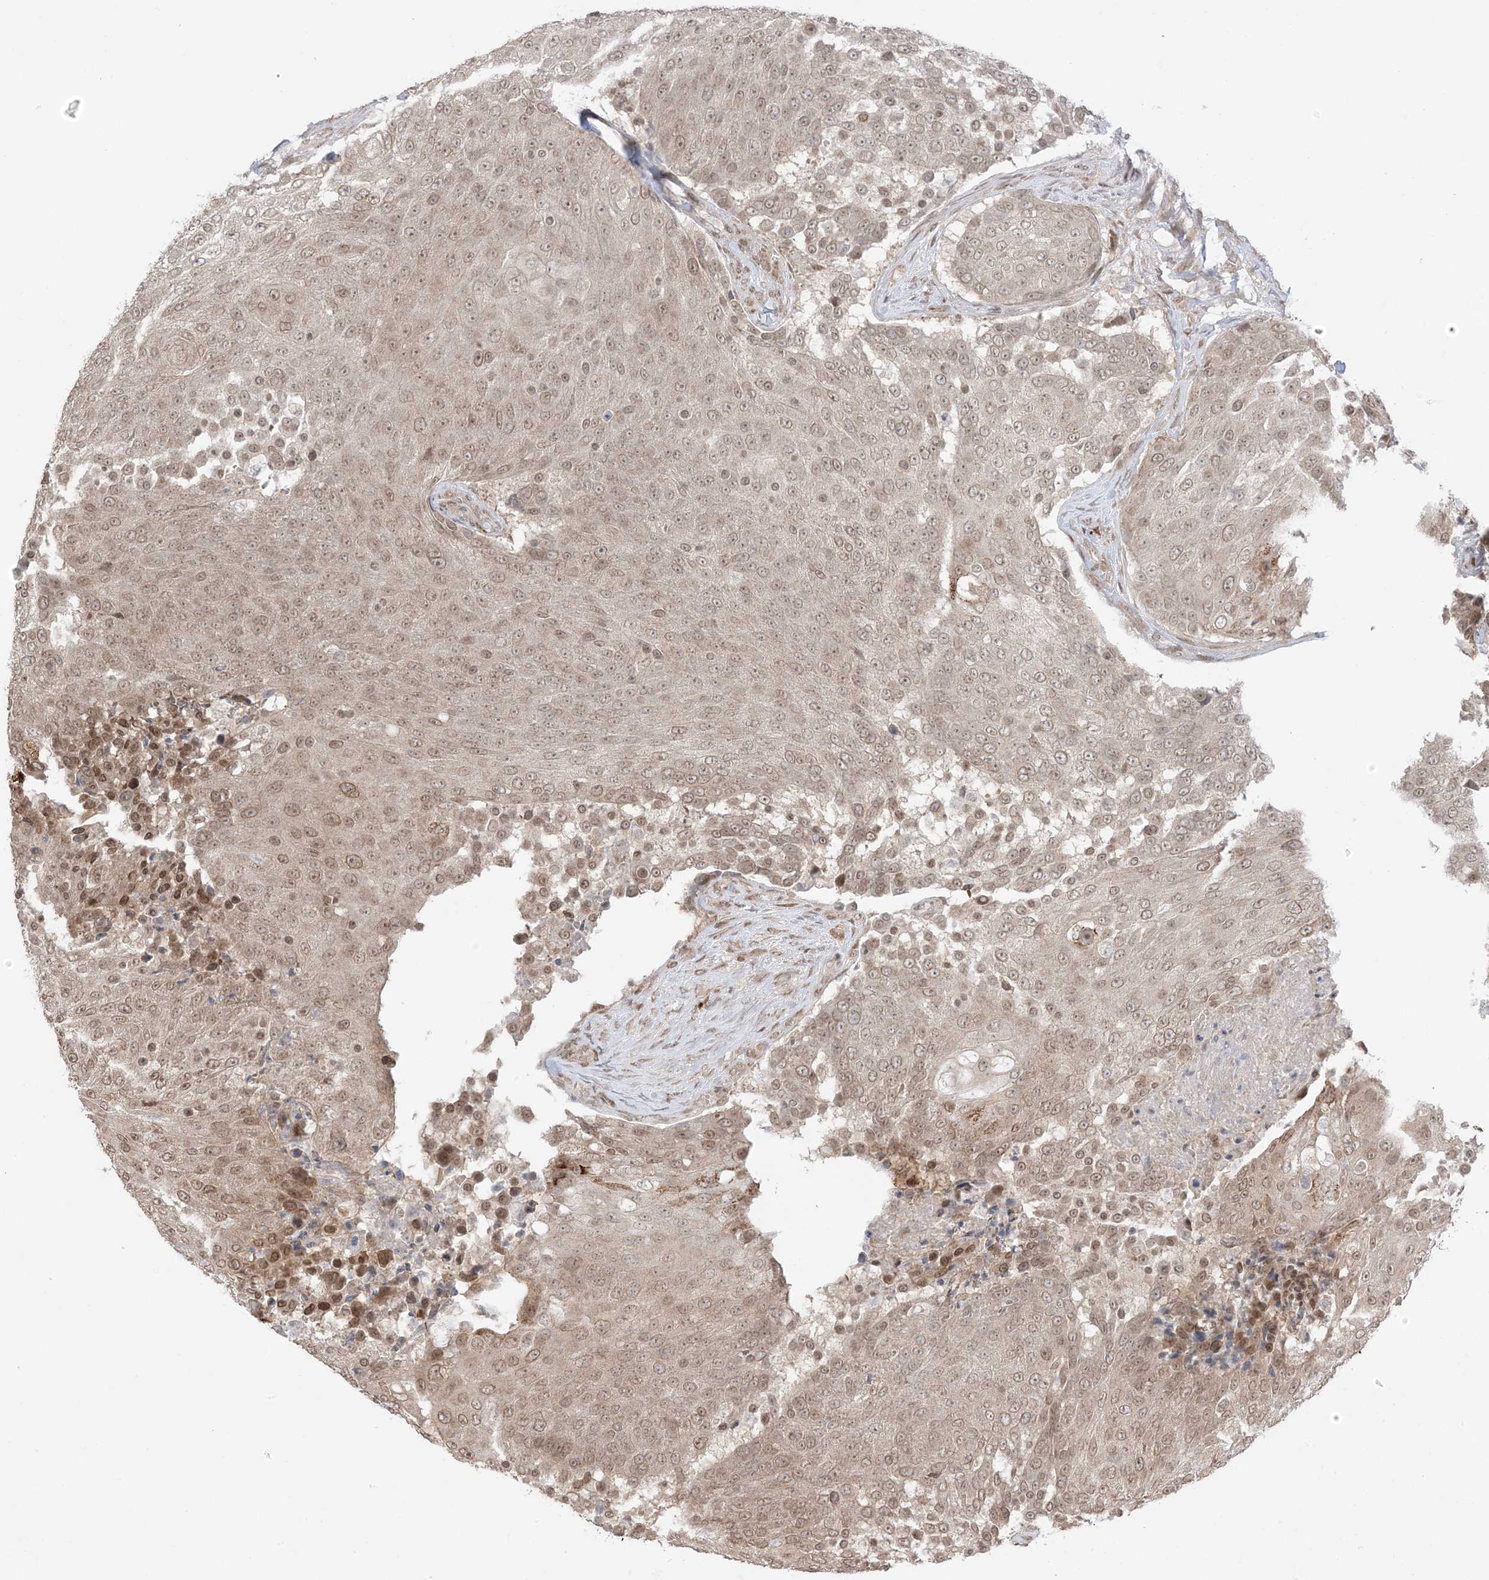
{"staining": {"intensity": "moderate", "quantity": ">75%", "location": "cytoplasmic/membranous,nuclear"}, "tissue": "urothelial cancer", "cell_type": "Tumor cells", "image_type": "cancer", "snomed": [{"axis": "morphology", "description": "Urothelial carcinoma, High grade"}, {"axis": "topography", "description": "Urinary bladder"}], "caption": "The photomicrograph shows a brown stain indicating the presence of a protein in the cytoplasmic/membranous and nuclear of tumor cells in urothelial cancer. The protein of interest is stained brown, and the nuclei are stained in blue (DAB IHC with brightfield microscopy, high magnification).", "gene": "UBE2E2", "patient": {"sex": "female", "age": 63}}